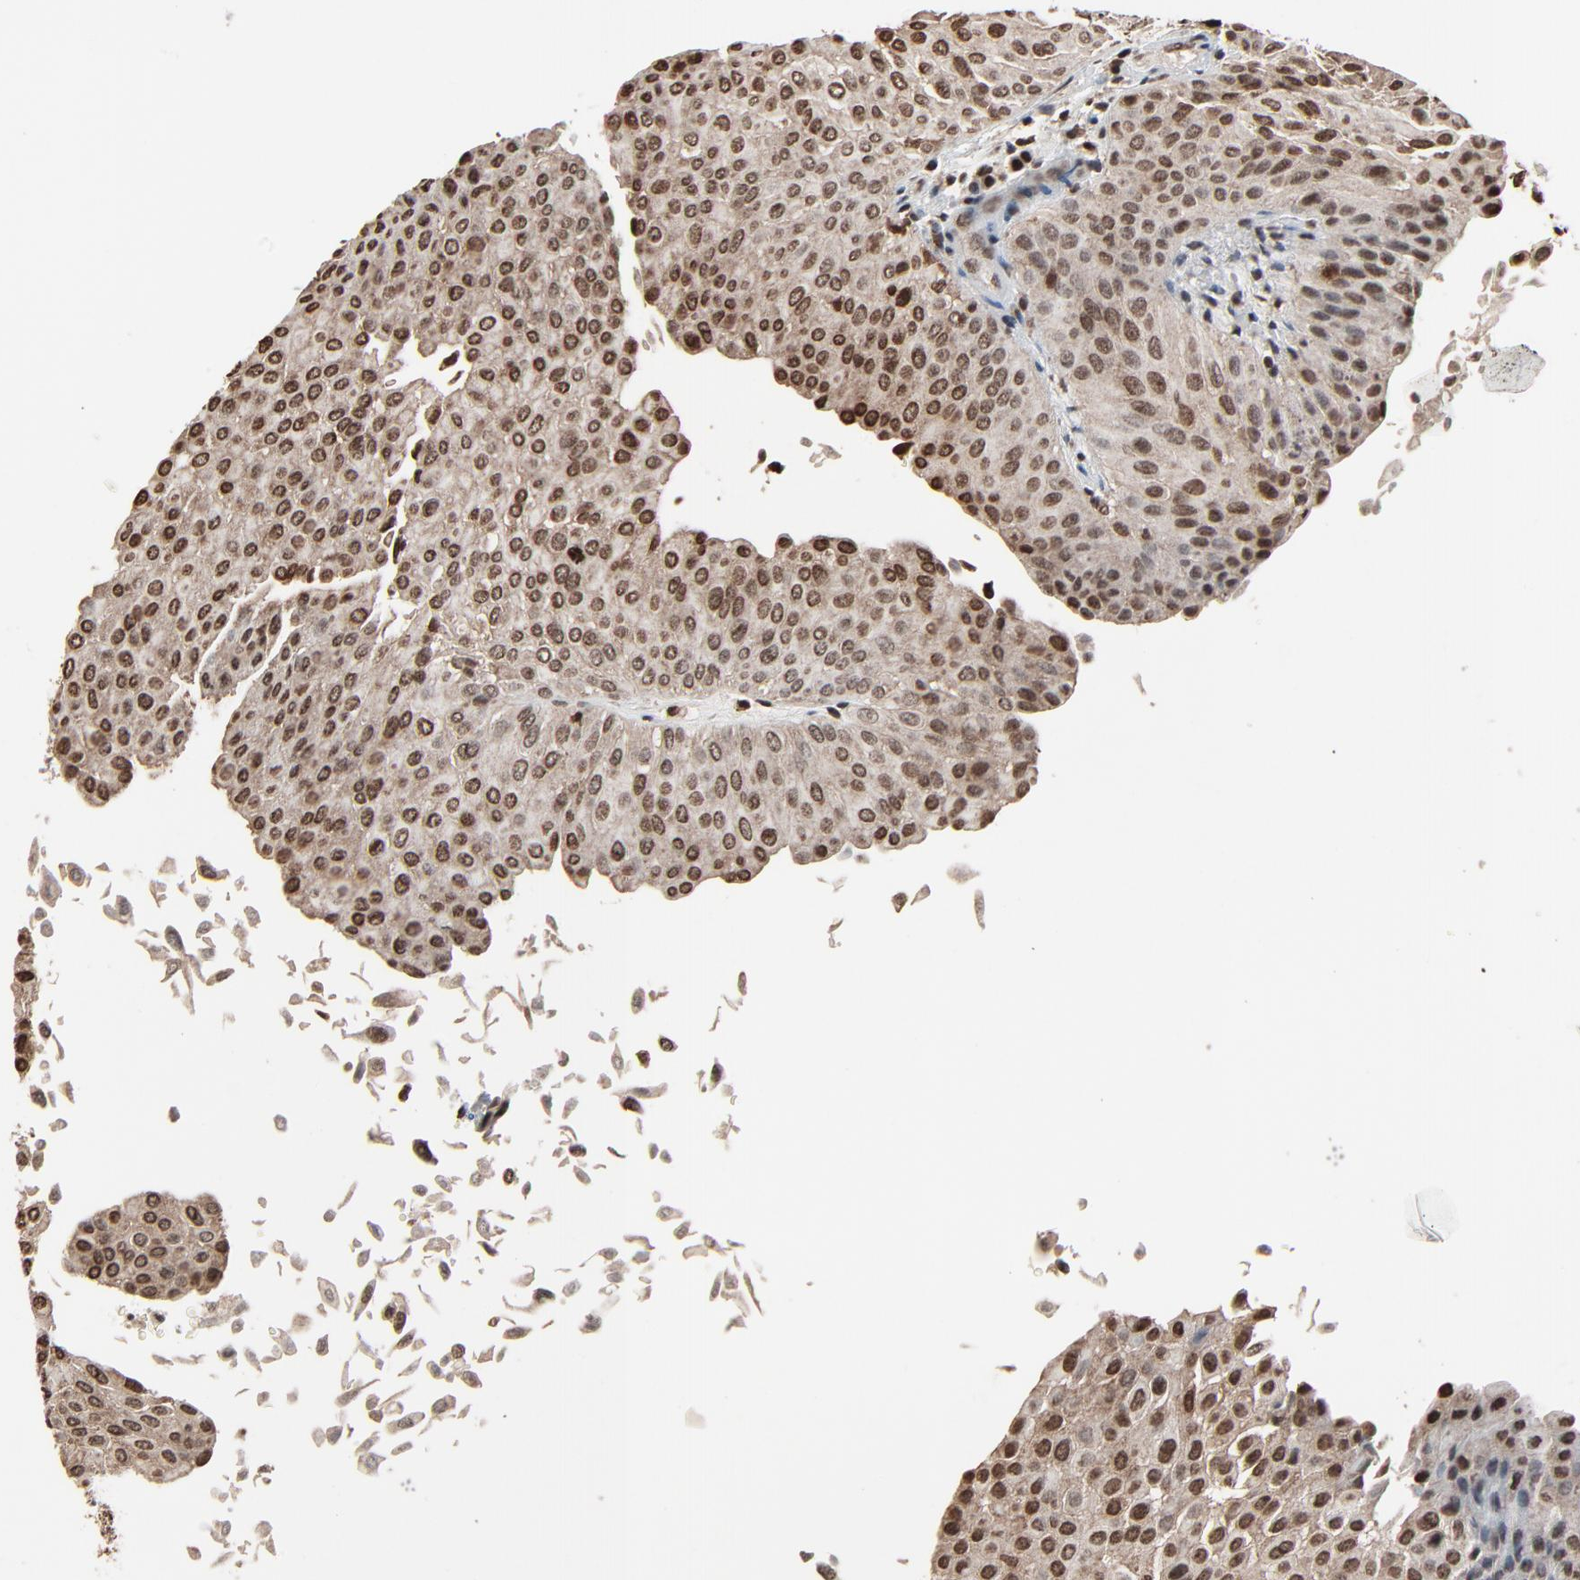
{"staining": {"intensity": "moderate", "quantity": ">75%", "location": "nuclear"}, "tissue": "urothelial cancer", "cell_type": "Tumor cells", "image_type": "cancer", "snomed": [{"axis": "morphology", "description": "Urothelial carcinoma, Low grade"}, {"axis": "topography", "description": "Urinary bladder"}], "caption": "A high-resolution photomicrograph shows immunohistochemistry (IHC) staining of urothelial cancer, which shows moderate nuclear staining in approximately >75% of tumor cells.", "gene": "RPS6KA3", "patient": {"sex": "male", "age": 64}}